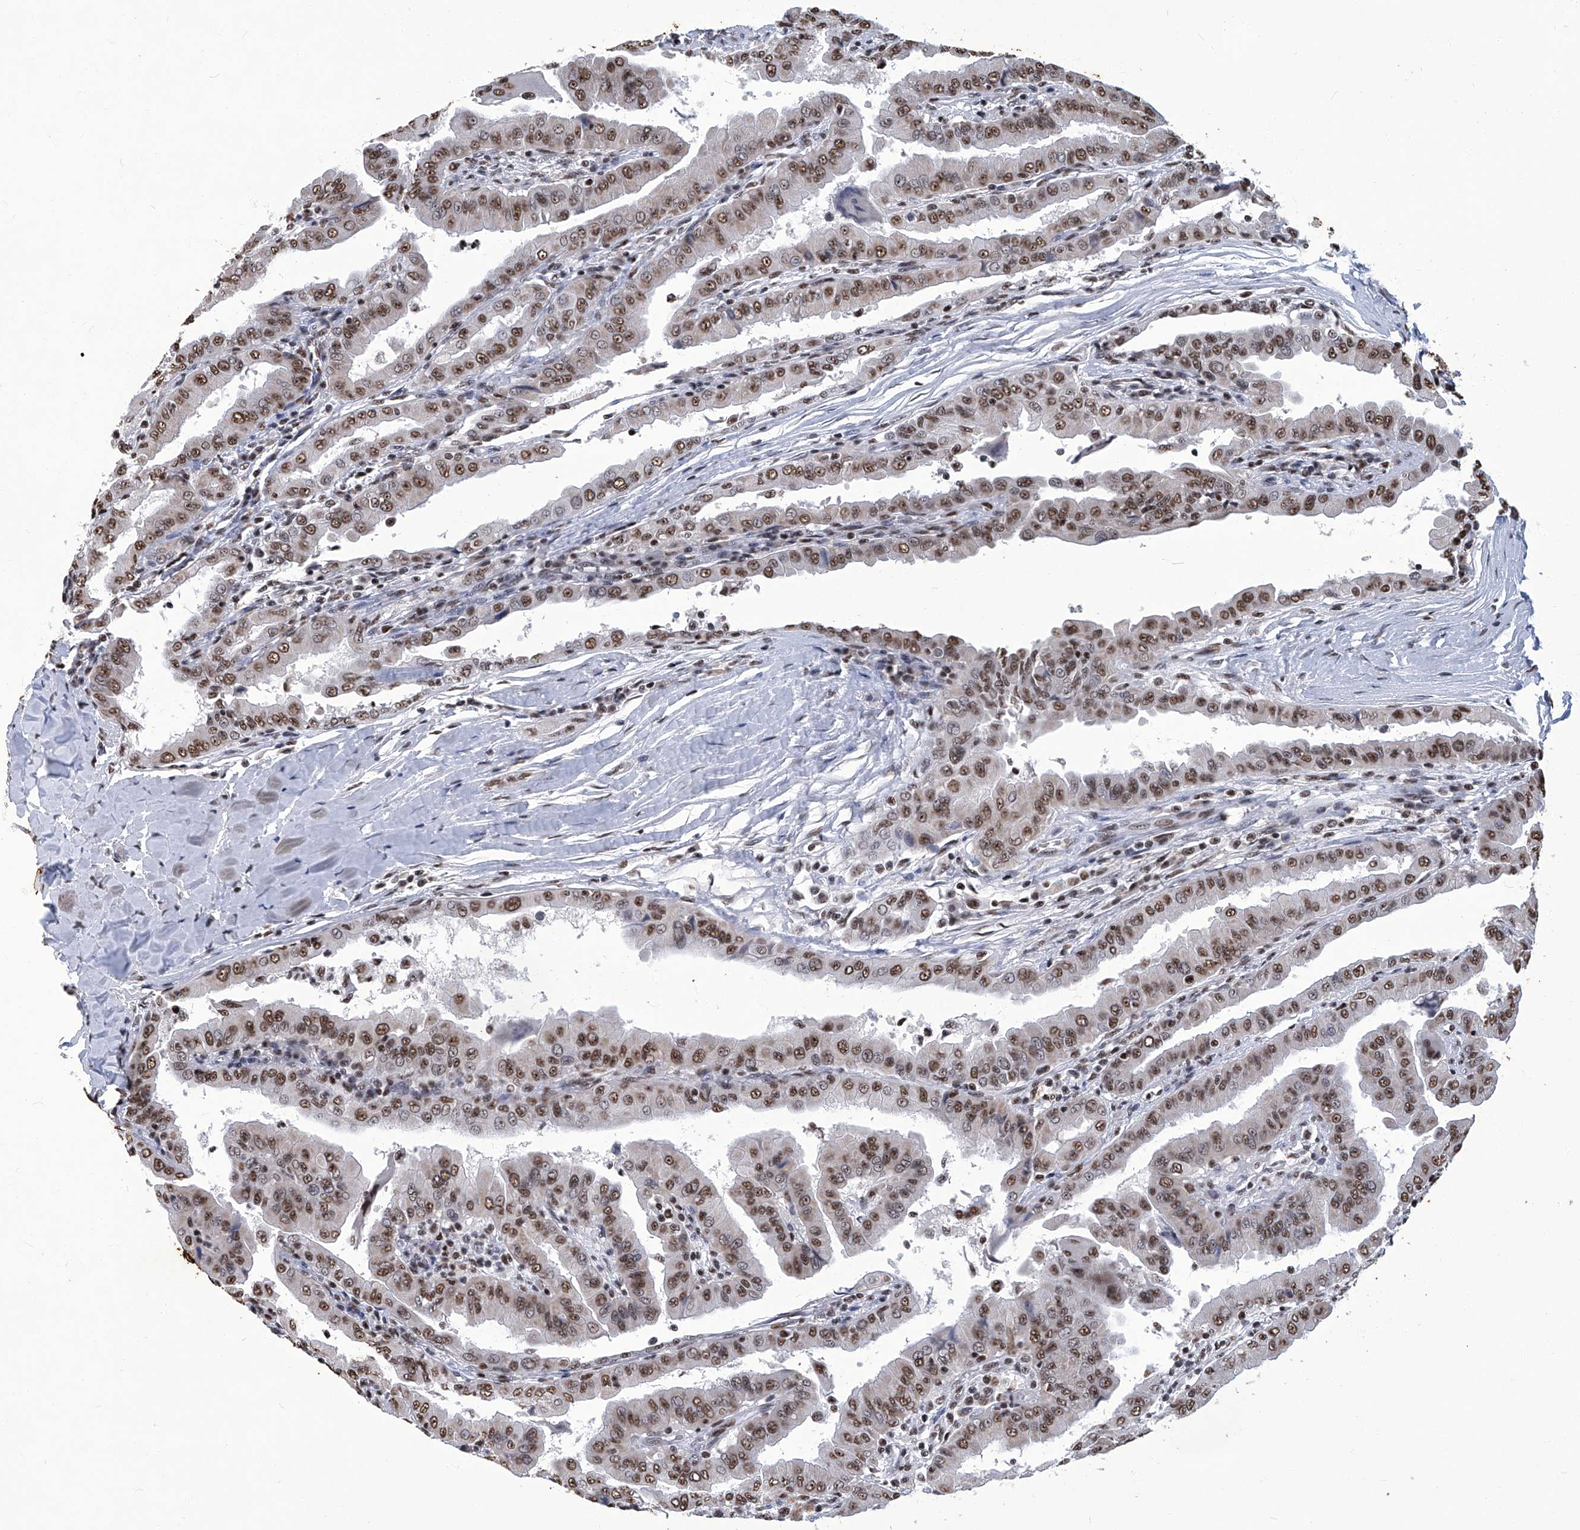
{"staining": {"intensity": "moderate", "quantity": ">75%", "location": "nuclear"}, "tissue": "thyroid cancer", "cell_type": "Tumor cells", "image_type": "cancer", "snomed": [{"axis": "morphology", "description": "Papillary adenocarcinoma, NOS"}, {"axis": "topography", "description": "Thyroid gland"}], "caption": "A medium amount of moderate nuclear staining is appreciated in about >75% of tumor cells in papillary adenocarcinoma (thyroid) tissue.", "gene": "HBP1", "patient": {"sex": "male", "age": 33}}